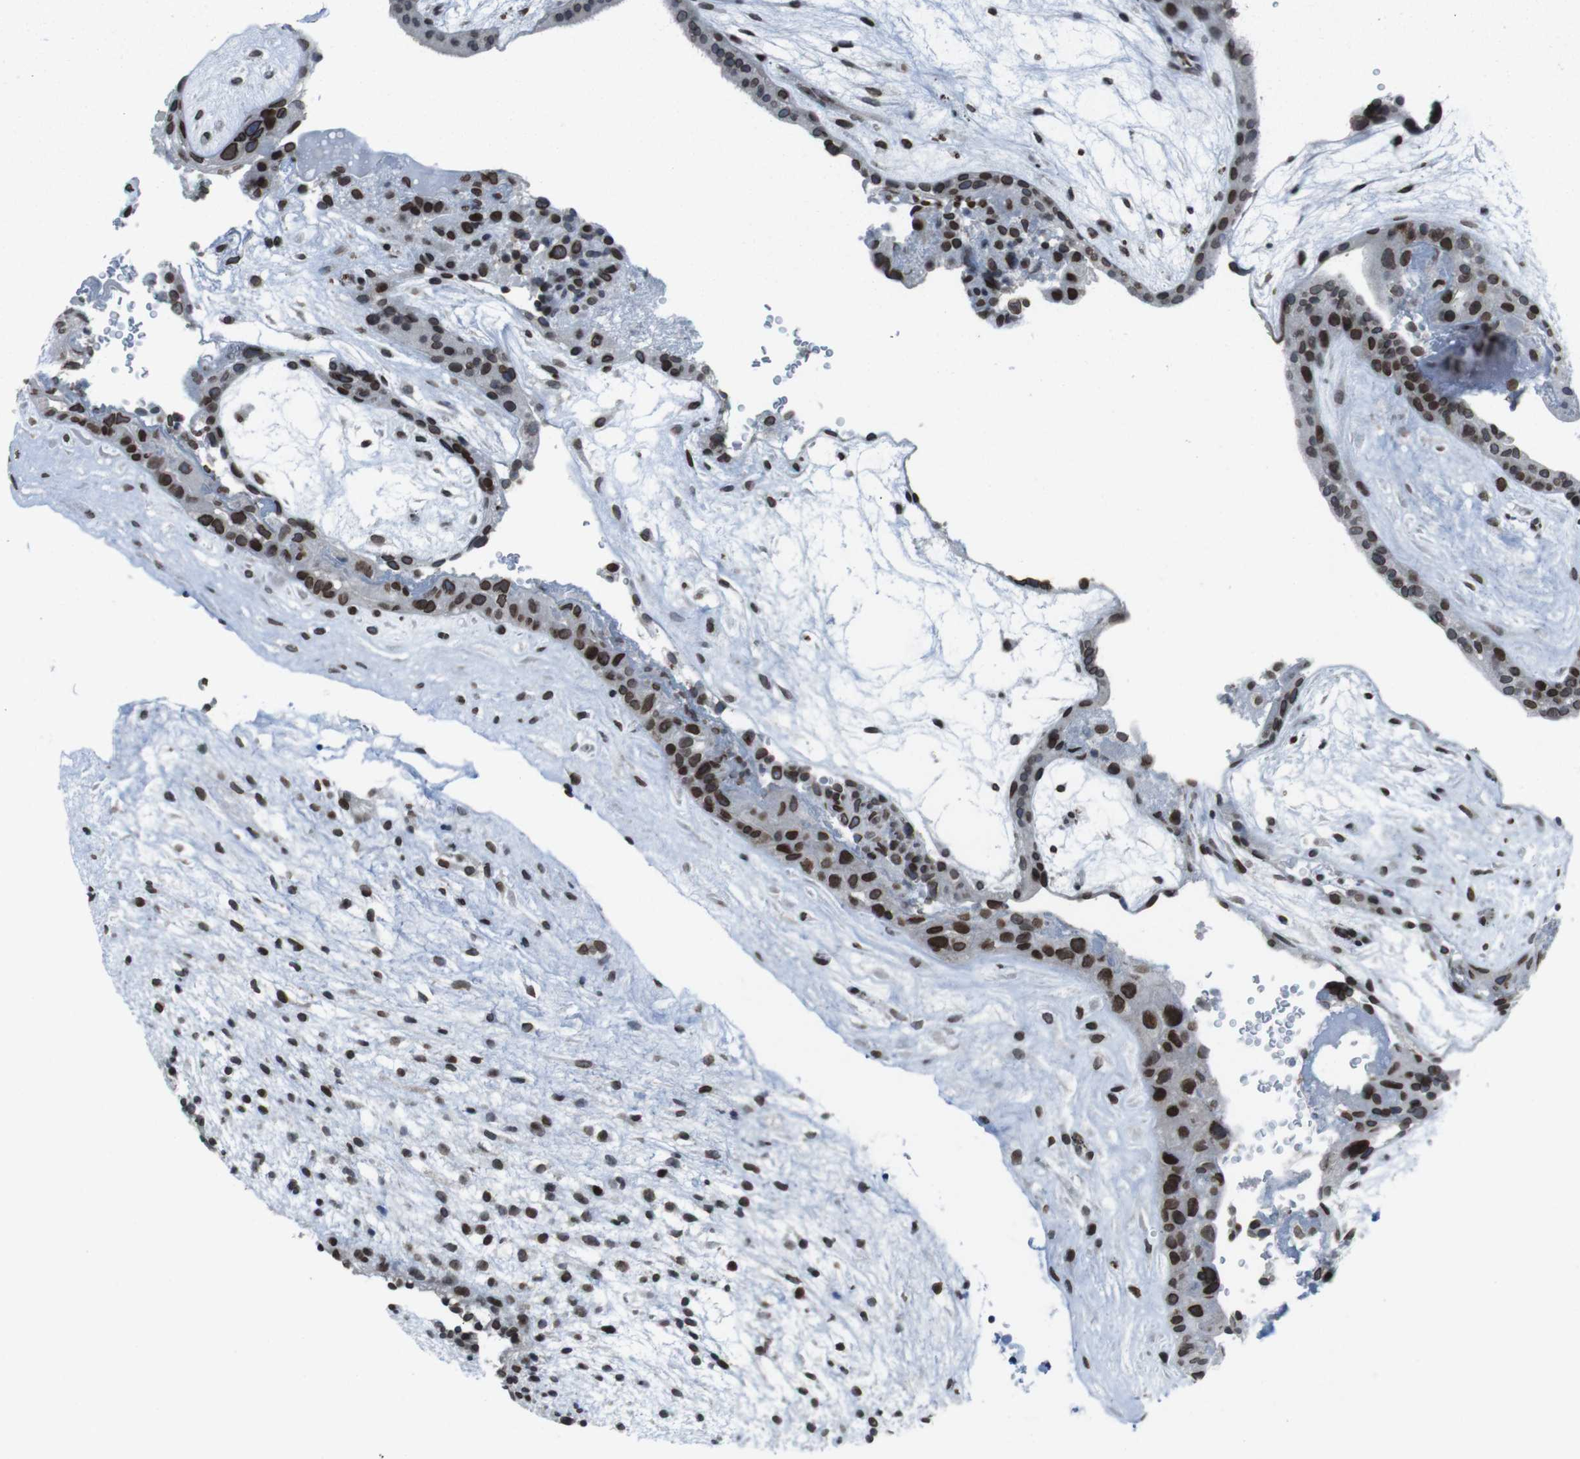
{"staining": {"intensity": "strong", "quantity": ">75%", "location": "nuclear"}, "tissue": "placenta", "cell_type": "Decidual cells", "image_type": "normal", "snomed": [{"axis": "morphology", "description": "Normal tissue, NOS"}, {"axis": "topography", "description": "Placenta"}], "caption": "Decidual cells reveal high levels of strong nuclear positivity in approximately >75% of cells in normal human placenta. The staining is performed using DAB (3,3'-diaminobenzidine) brown chromogen to label protein expression. The nuclei are counter-stained blue using hematoxylin.", "gene": "MAD1L1", "patient": {"sex": "female", "age": 19}}